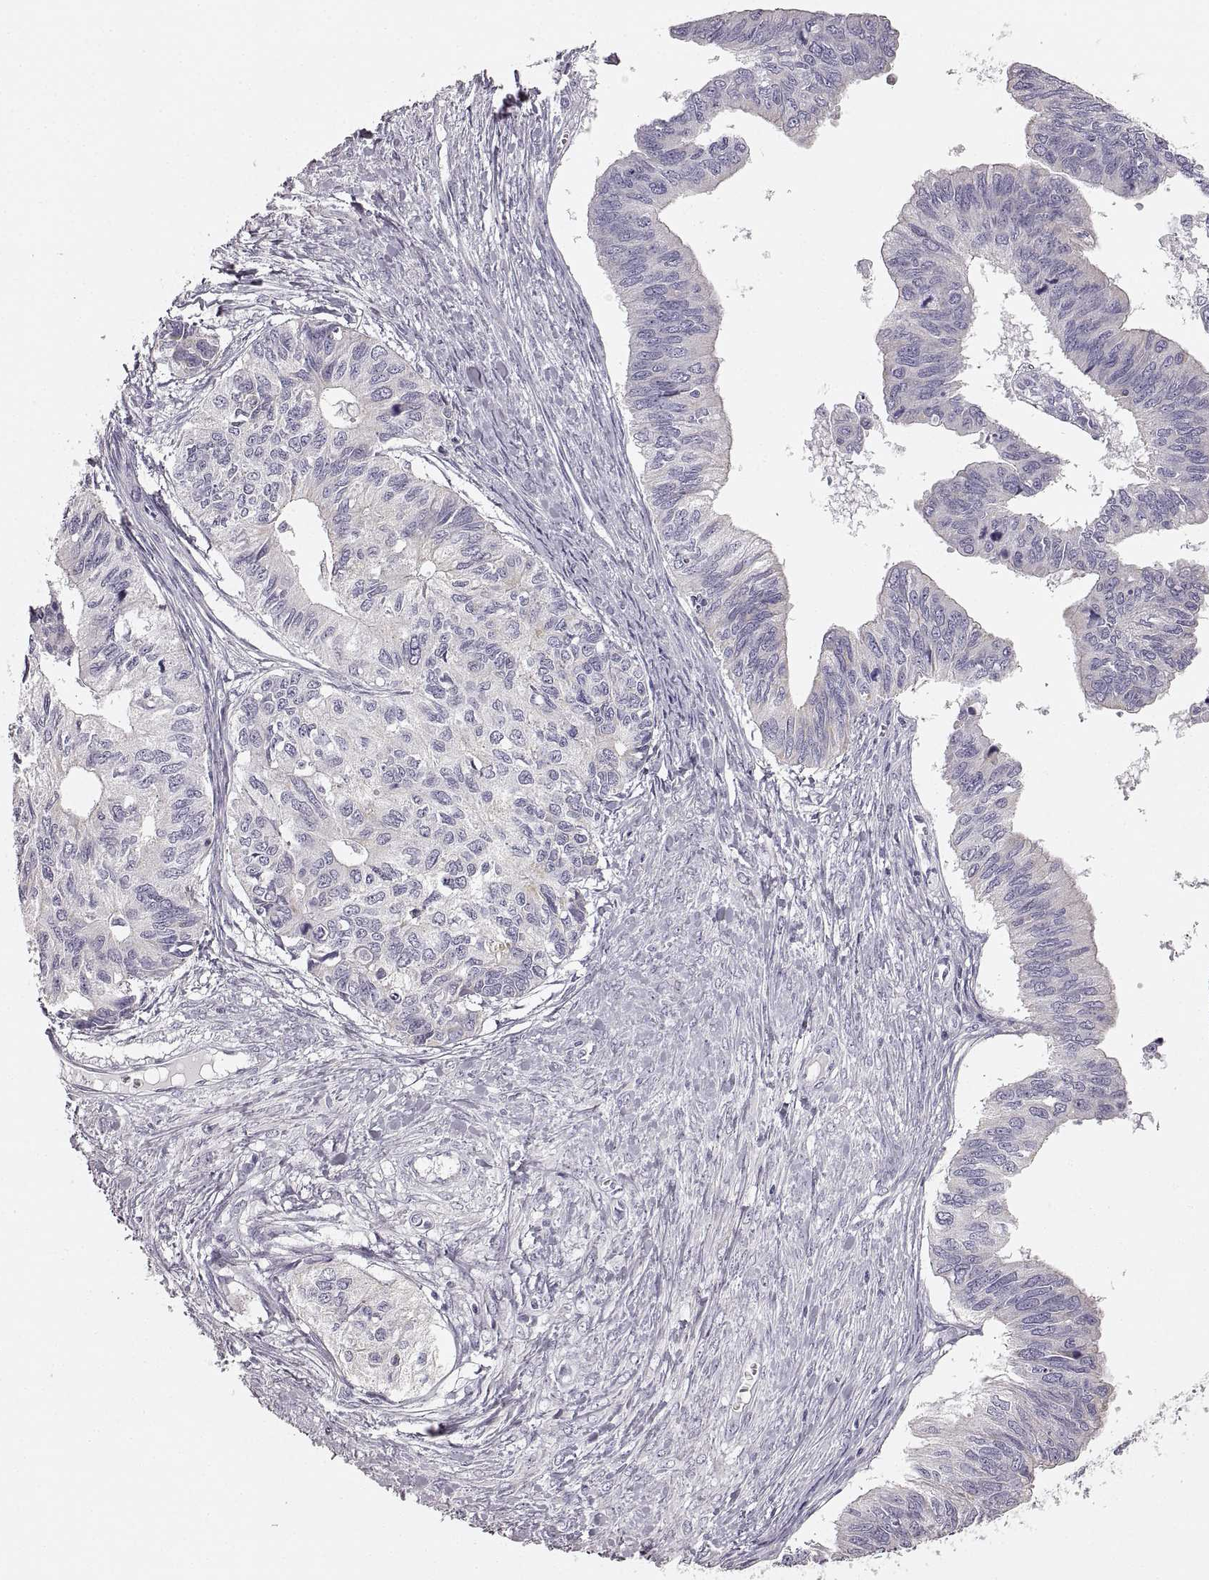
{"staining": {"intensity": "negative", "quantity": "none", "location": "none"}, "tissue": "ovarian cancer", "cell_type": "Tumor cells", "image_type": "cancer", "snomed": [{"axis": "morphology", "description": "Cystadenocarcinoma, mucinous, NOS"}, {"axis": "topography", "description": "Ovary"}], "caption": "Tumor cells are negative for protein expression in human ovarian mucinous cystadenocarcinoma.", "gene": "RDH13", "patient": {"sex": "female", "age": 76}}